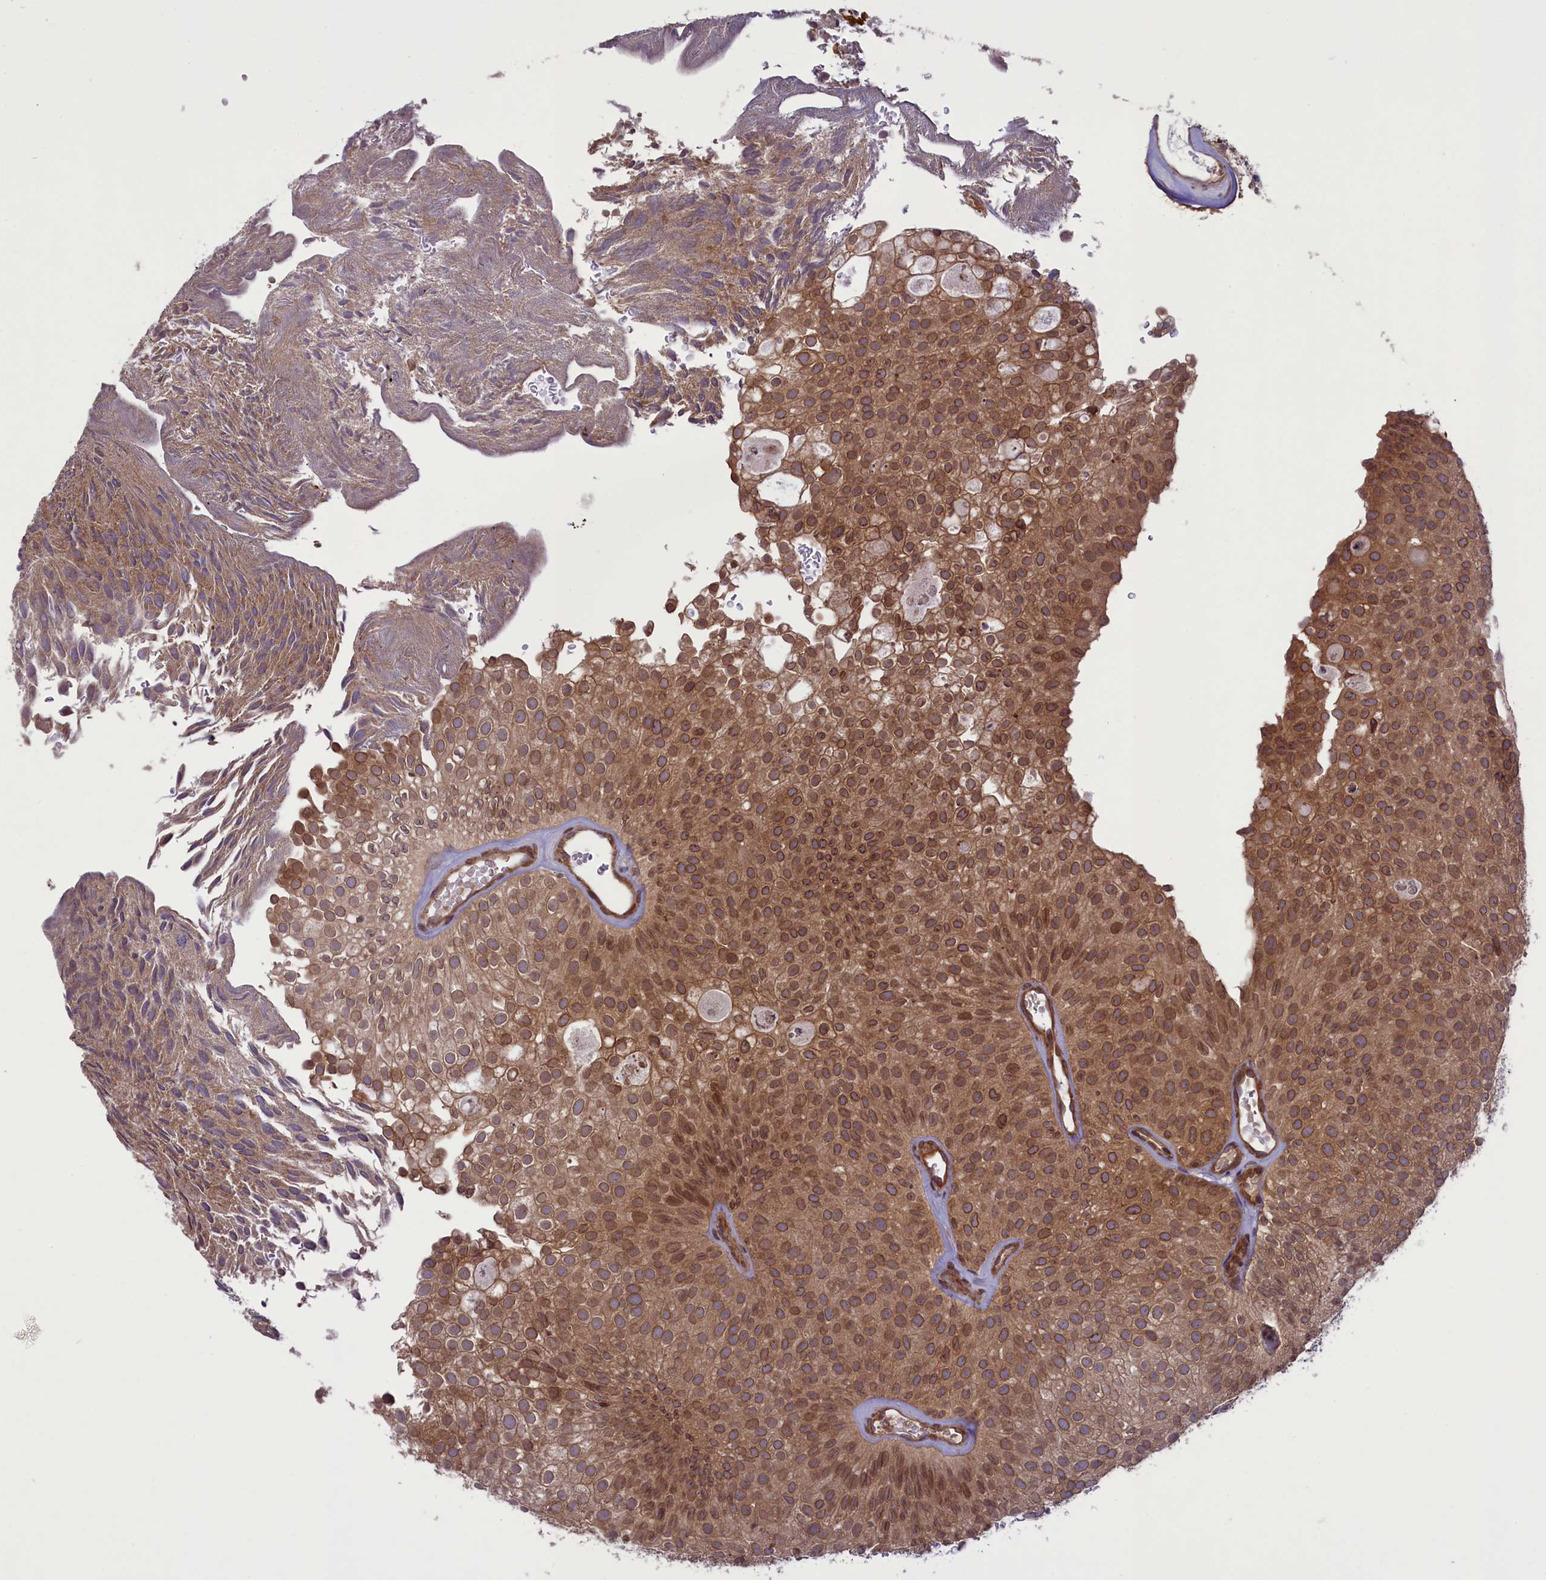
{"staining": {"intensity": "moderate", "quantity": ">75%", "location": "cytoplasmic/membranous,nuclear"}, "tissue": "urothelial cancer", "cell_type": "Tumor cells", "image_type": "cancer", "snomed": [{"axis": "morphology", "description": "Urothelial carcinoma, Low grade"}, {"axis": "topography", "description": "Urinary bladder"}], "caption": "Immunohistochemical staining of human low-grade urothelial carcinoma shows moderate cytoplasmic/membranous and nuclear protein staining in approximately >75% of tumor cells.", "gene": "CCDC125", "patient": {"sex": "male", "age": 78}}